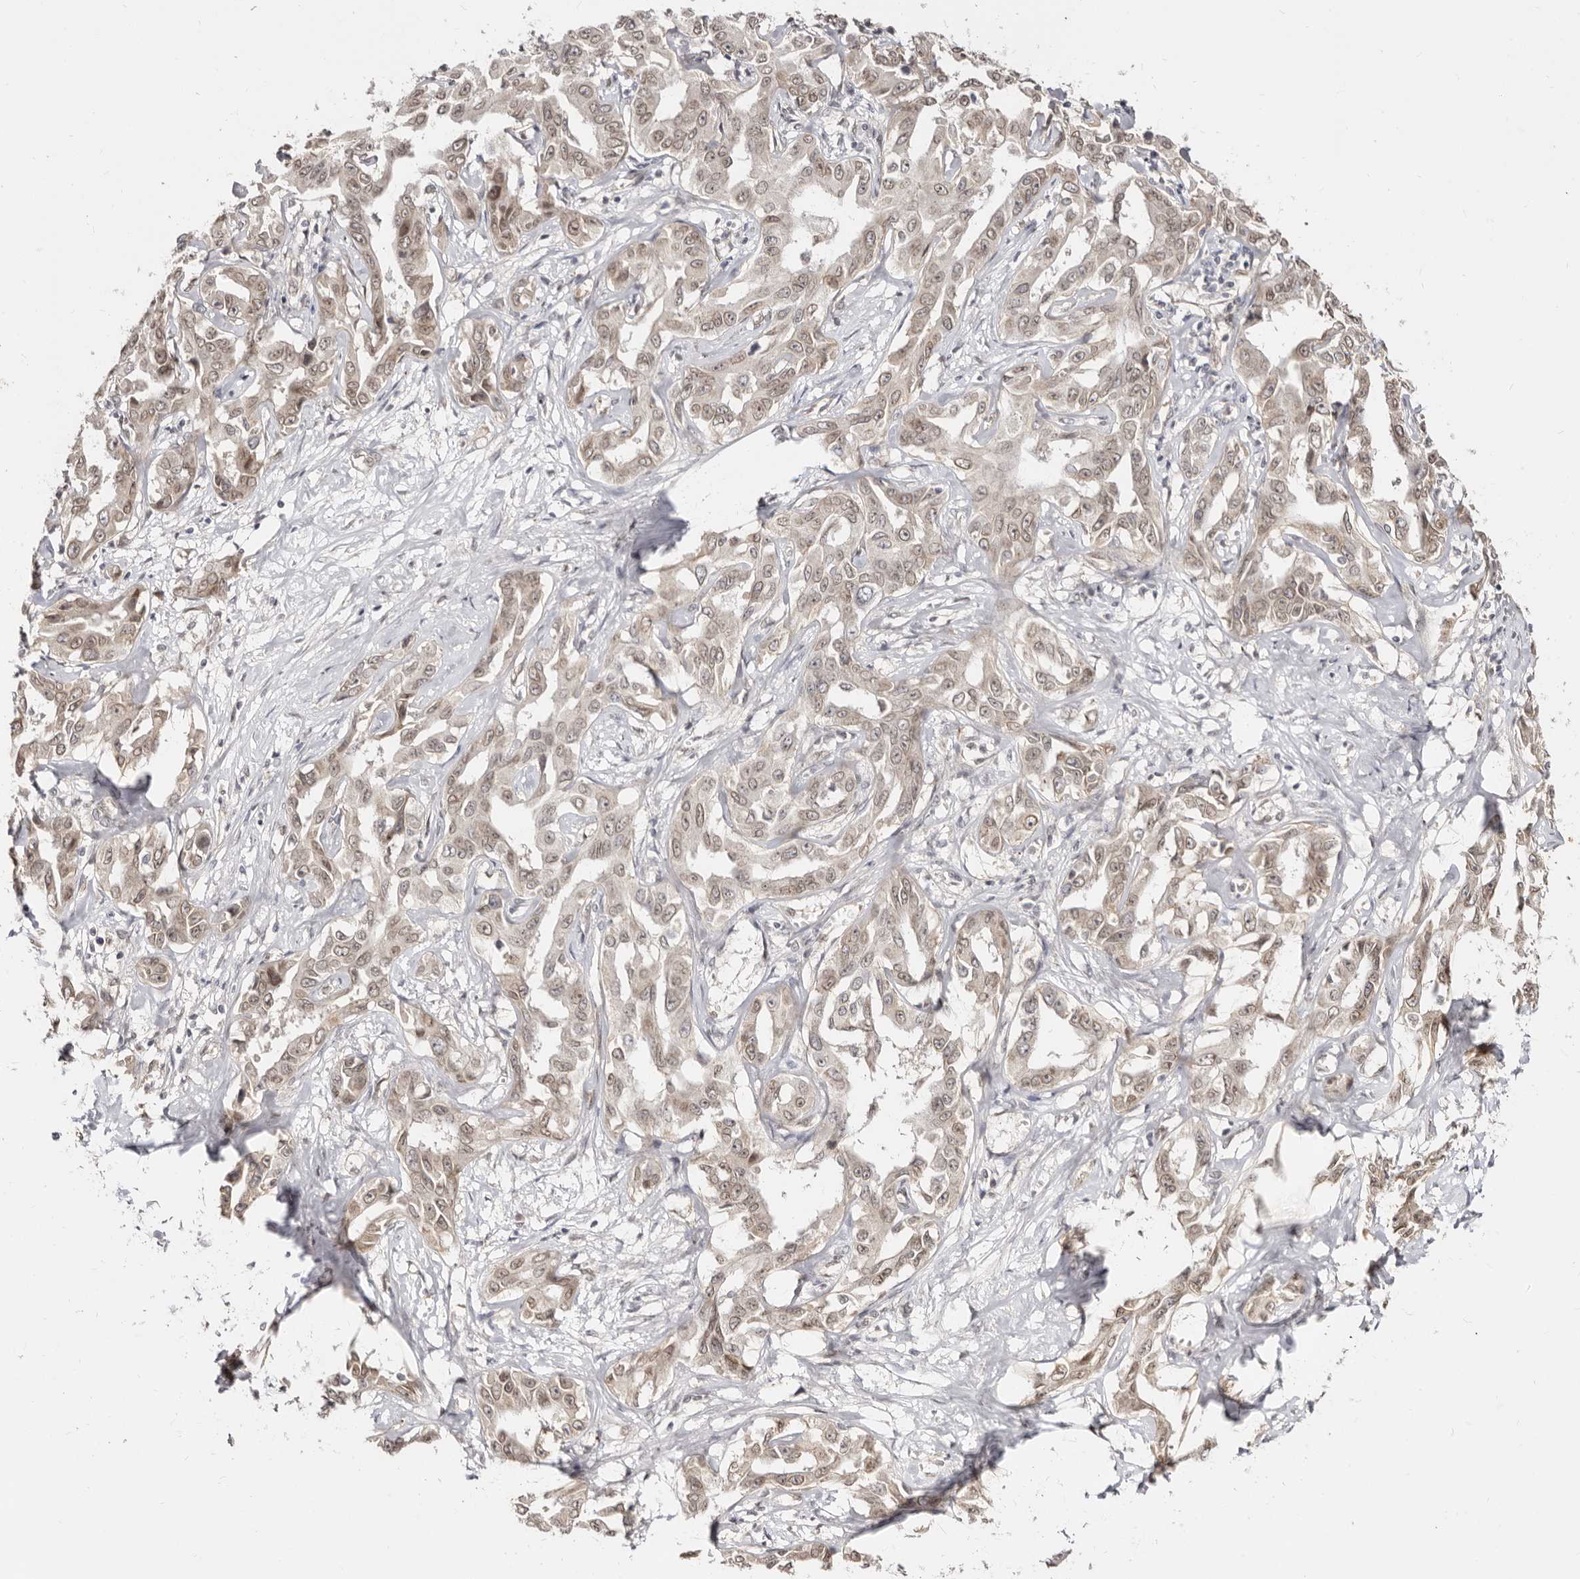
{"staining": {"intensity": "weak", "quantity": ">75%", "location": "cytoplasmic/membranous,nuclear"}, "tissue": "liver cancer", "cell_type": "Tumor cells", "image_type": "cancer", "snomed": [{"axis": "morphology", "description": "Cholangiocarcinoma"}, {"axis": "topography", "description": "Liver"}], "caption": "Liver cancer (cholangiocarcinoma) tissue displays weak cytoplasmic/membranous and nuclear staining in approximately >75% of tumor cells, visualized by immunohistochemistry. (brown staining indicates protein expression, while blue staining denotes nuclei).", "gene": "LCORL", "patient": {"sex": "male", "age": 59}}